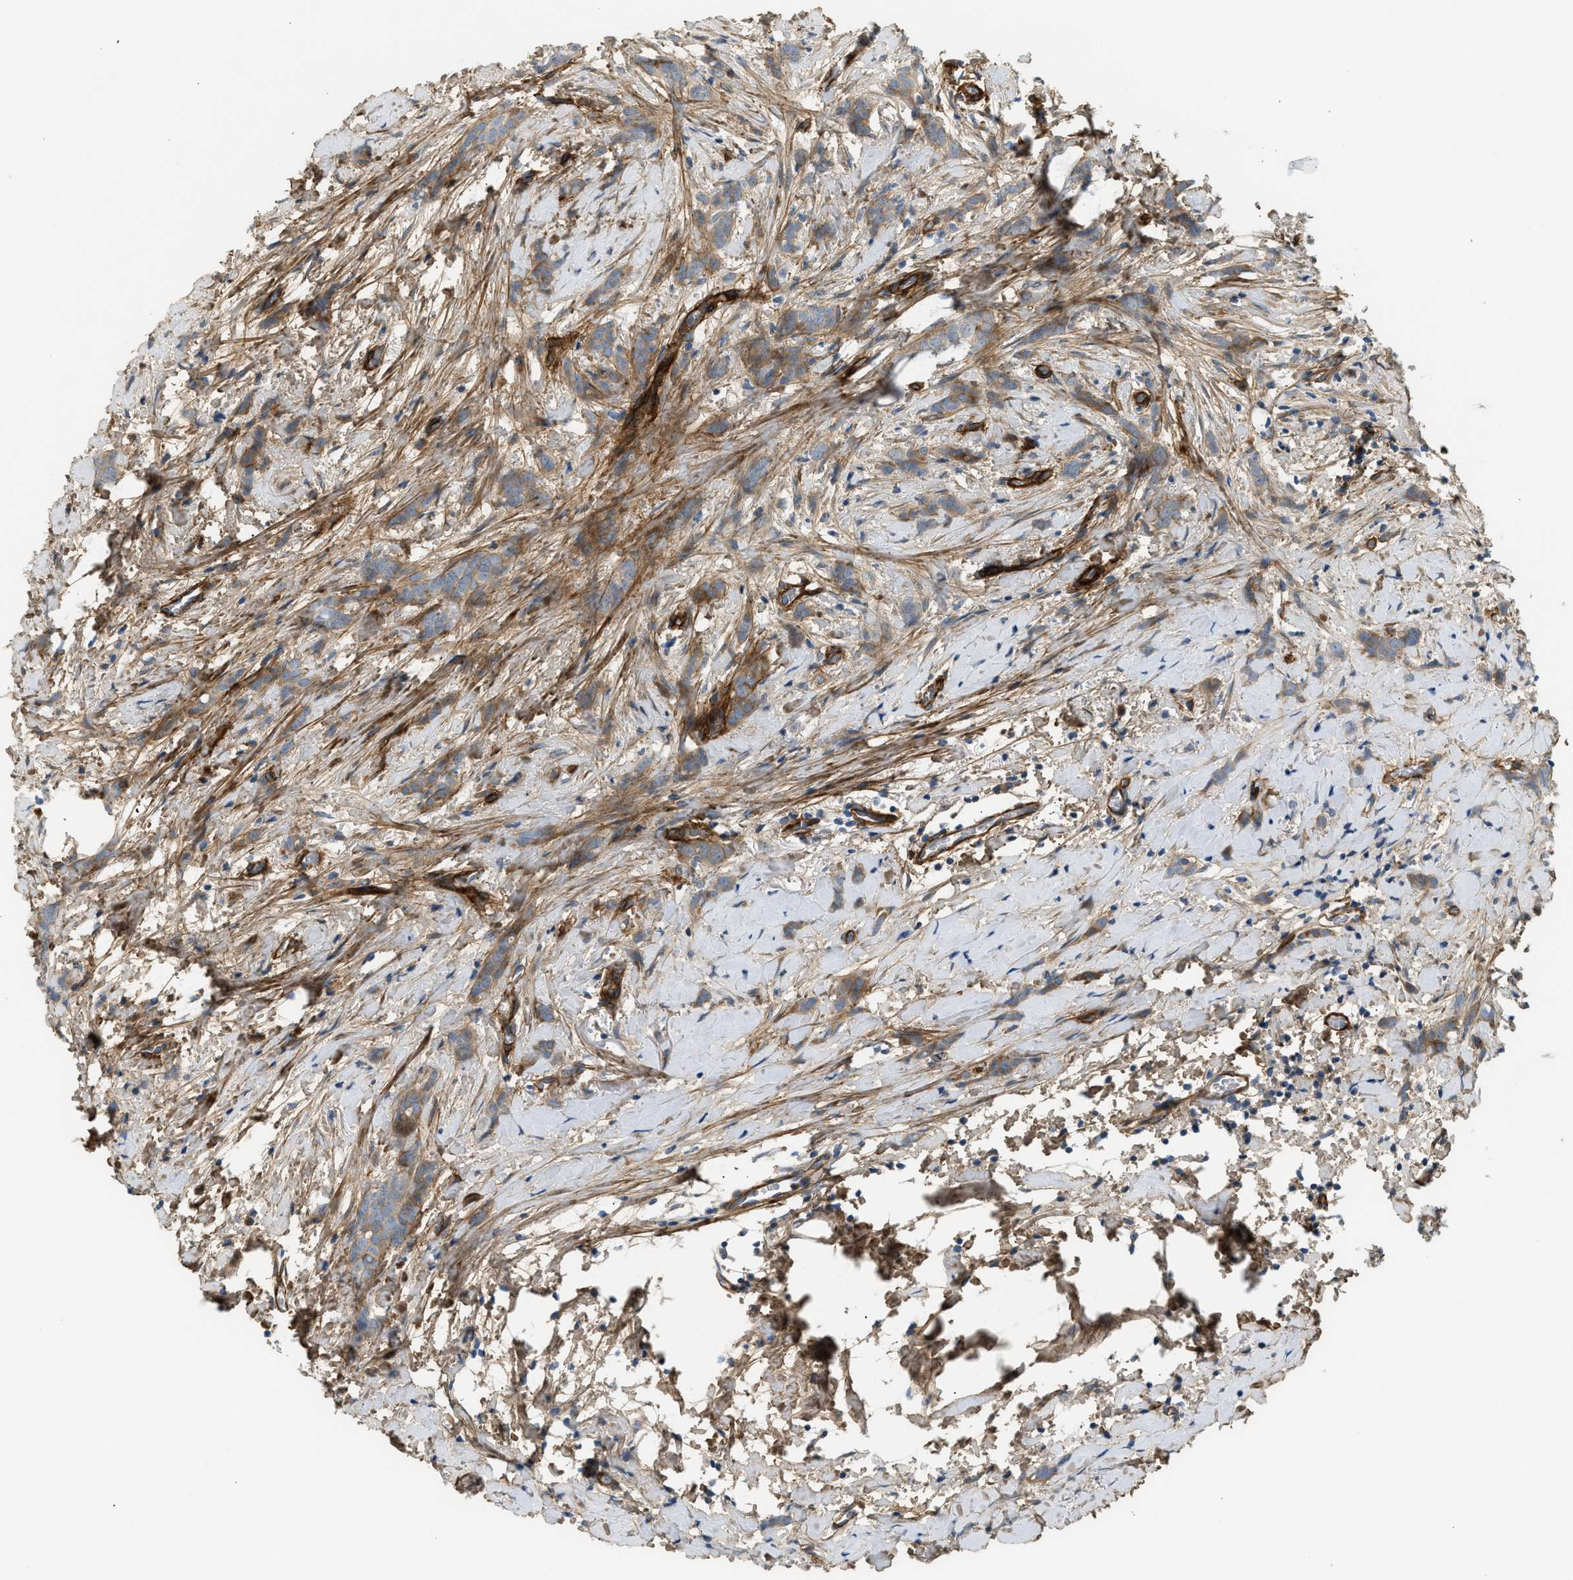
{"staining": {"intensity": "moderate", "quantity": ">75%", "location": "cytoplasmic/membranous"}, "tissue": "breast cancer", "cell_type": "Tumor cells", "image_type": "cancer", "snomed": [{"axis": "morphology", "description": "Lobular carcinoma, in situ"}, {"axis": "morphology", "description": "Lobular carcinoma"}, {"axis": "topography", "description": "Breast"}], "caption": "Brown immunohistochemical staining in human breast cancer (lobular carcinoma in situ) exhibits moderate cytoplasmic/membranous expression in about >75% of tumor cells.", "gene": "EDNRA", "patient": {"sex": "female", "age": 41}}